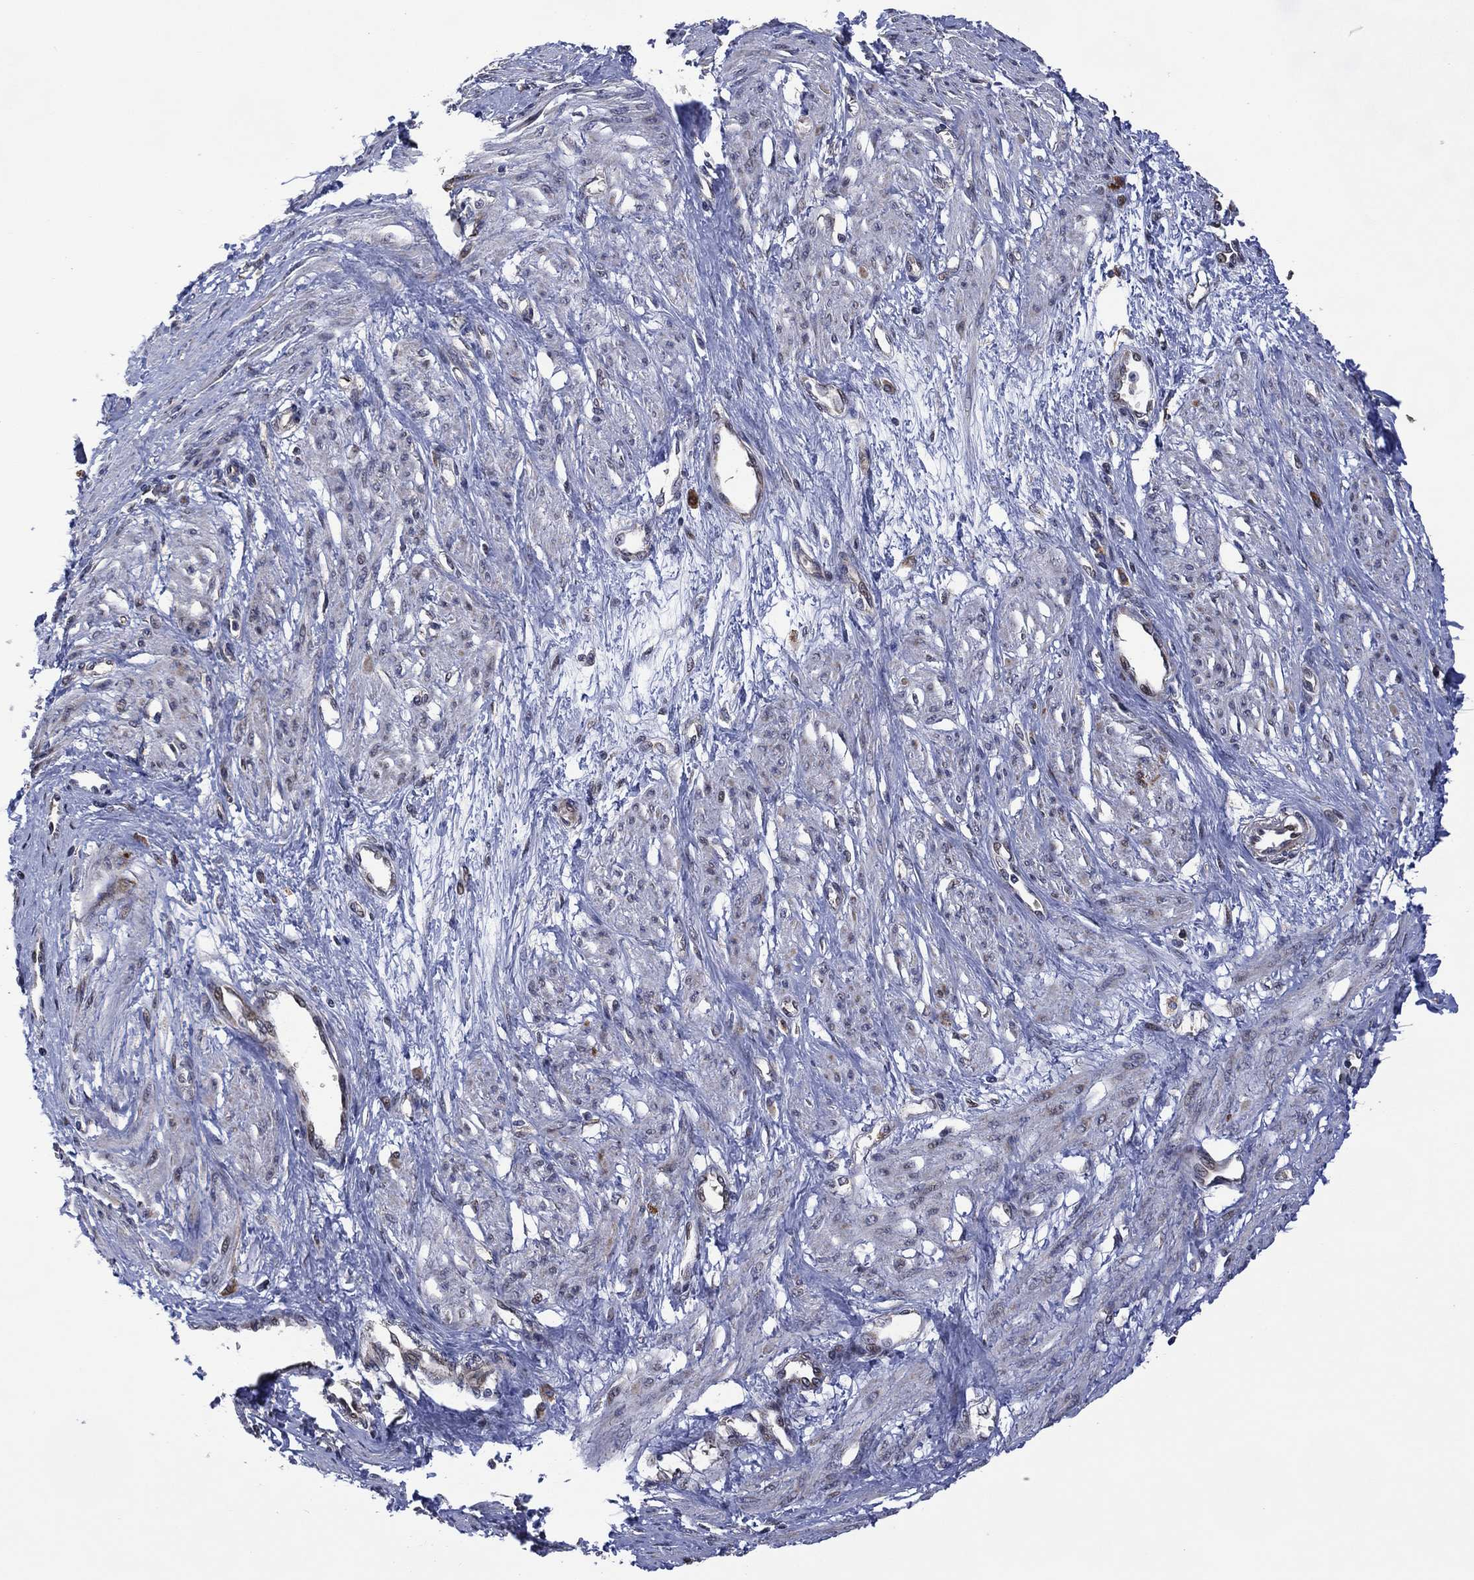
{"staining": {"intensity": "negative", "quantity": "none", "location": "none"}, "tissue": "smooth muscle", "cell_type": "Smooth muscle cells", "image_type": "normal", "snomed": [{"axis": "morphology", "description": "Normal tissue, NOS"}, {"axis": "topography", "description": "Smooth muscle"}, {"axis": "topography", "description": "Uterus"}], "caption": "An immunohistochemistry (IHC) photomicrograph of benign smooth muscle is shown. There is no staining in smooth muscle cells of smooth muscle.", "gene": "HTD2", "patient": {"sex": "female", "age": 39}}